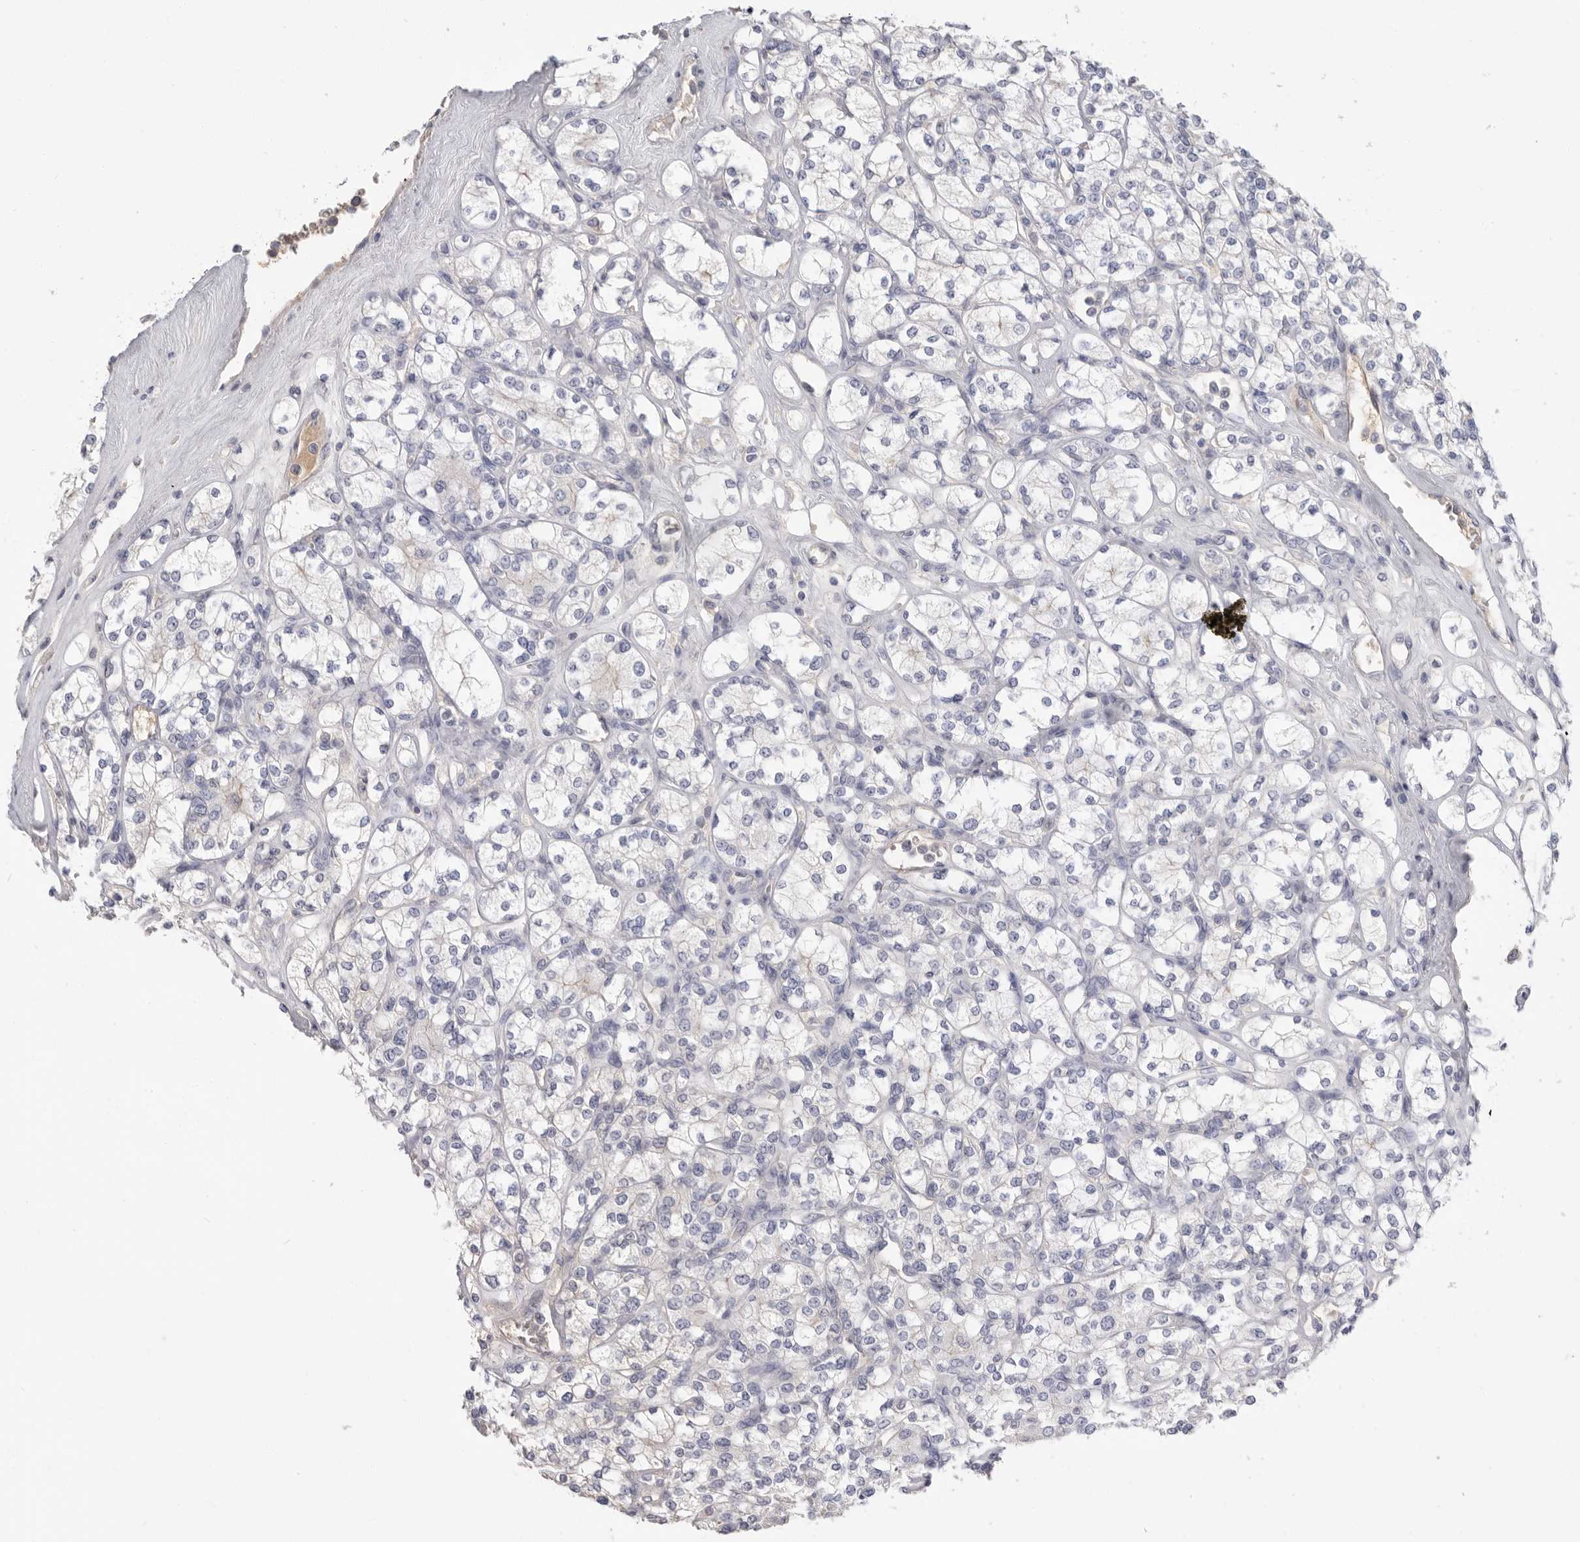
{"staining": {"intensity": "negative", "quantity": "none", "location": "none"}, "tissue": "renal cancer", "cell_type": "Tumor cells", "image_type": "cancer", "snomed": [{"axis": "morphology", "description": "Adenocarcinoma, NOS"}, {"axis": "topography", "description": "Kidney"}], "caption": "Renal cancer was stained to show a protein in brown. There is no significant positivity in tumor cells.", "gene": "APOA2", "patient": {"sex": "male", "age": 77}}